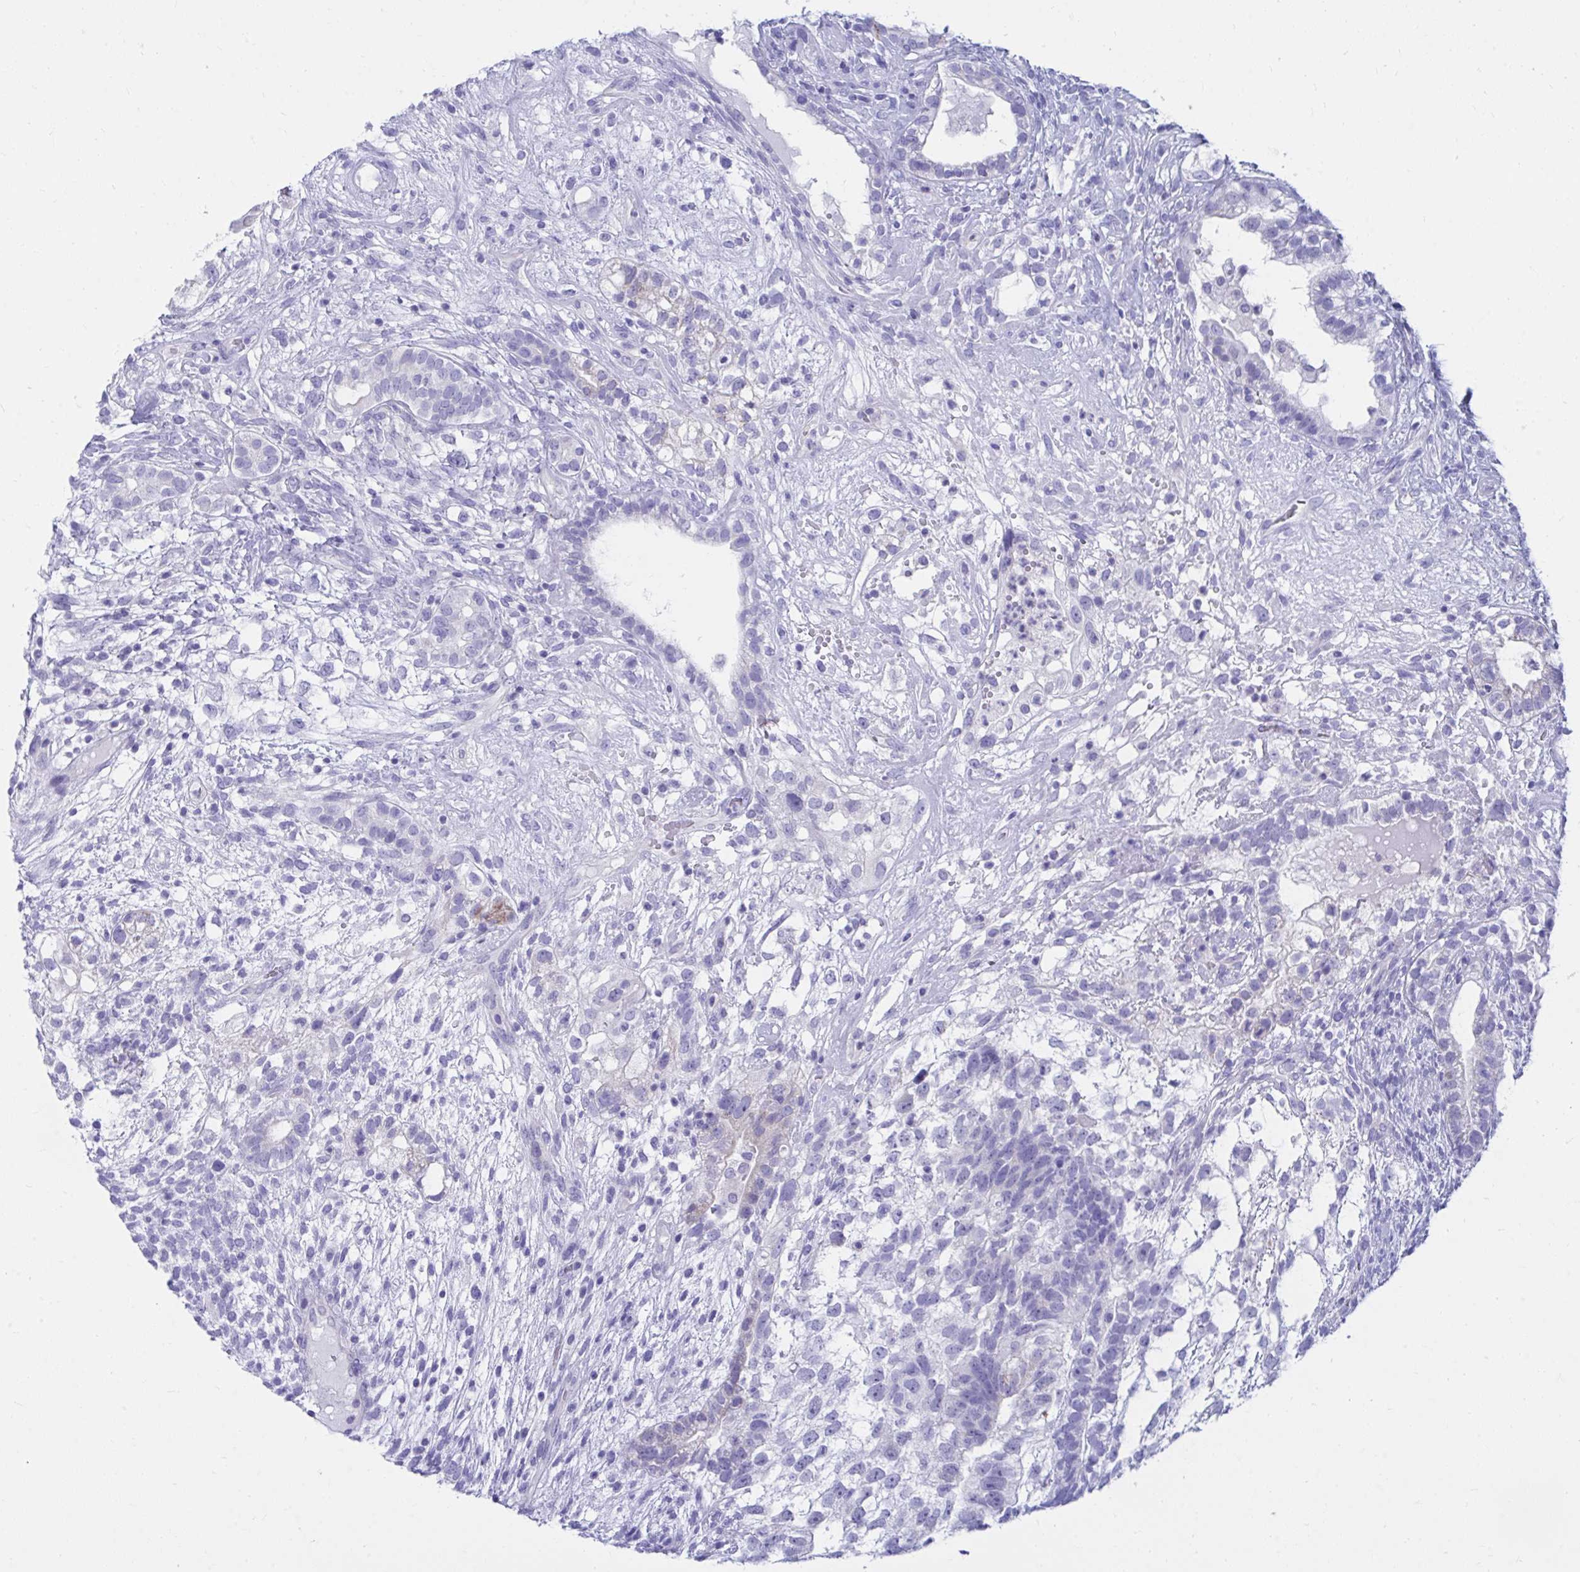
{"staining": {"intensity": "negative", "quantity": "none", "location": "none"}, "tissue": "testis cancer", "cell_type": "Tumor cells", "image_type": "cancer", "snomed": [{"axis": "morphology", "description": "Seminoma, NOS"}, {"axis": "morphology", "description": "Carcinoma, Embryonal, NOS"}, {"axis": "topography", "description": "Testis"}], "caption": "The immunohistochemistry micrograph has no significant positivity in tumor cells of testis cancer tissue. (DAB (3,3'-diaminobenzidine) immunohistochemistry, high magnification).", "gene": "SHISA8", "patient": {"sex": "male", "age": 41}}